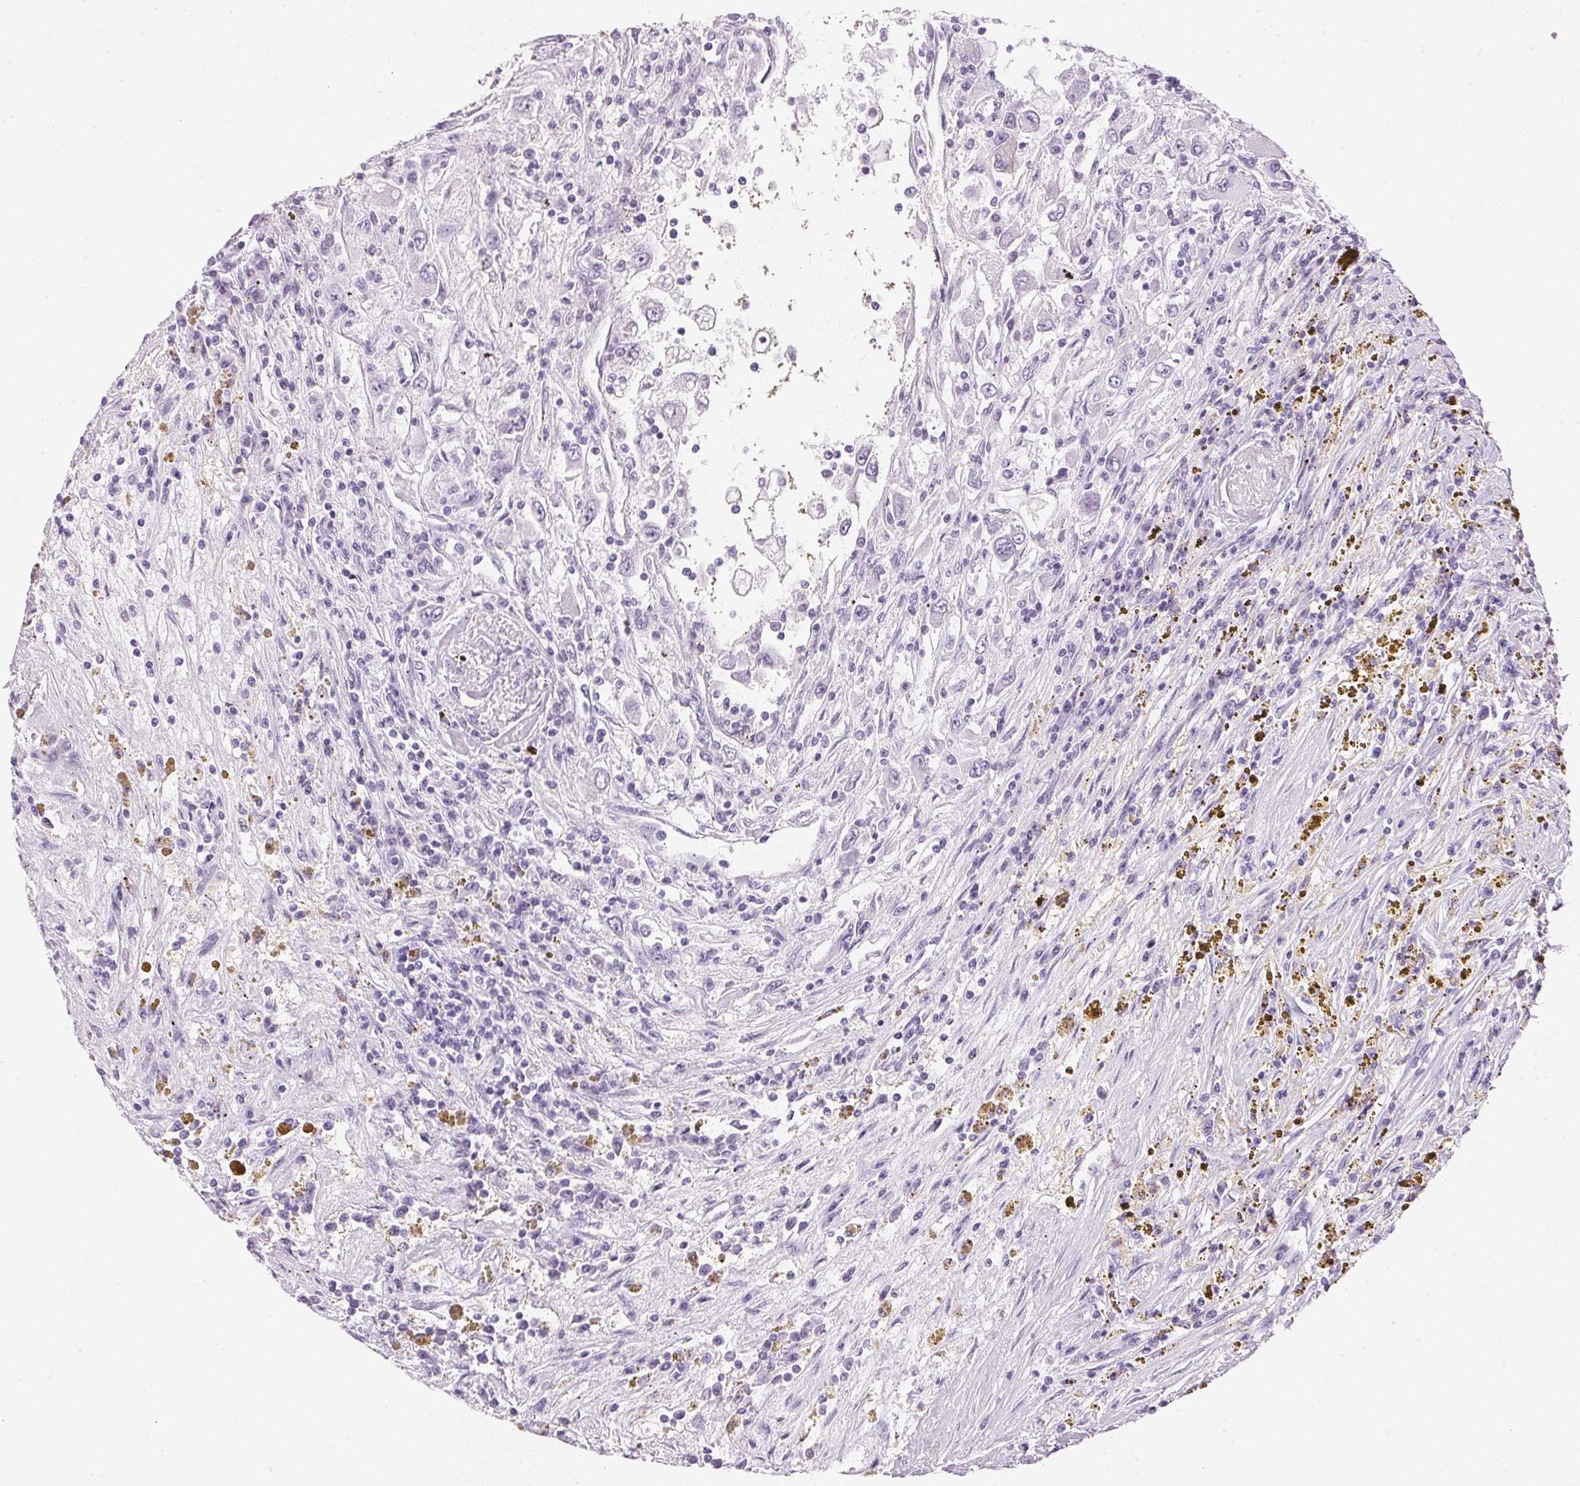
{"staining": {"intensity": "negative", "quantity": "none", "location": "none"}, "tissue": "renal cancer", "cell_type": "Tumor cells", "image_type": "cancer", "snomed": [{"axis": "morphology", "description": "Adenocarcinoma, NOS"}, {"axis": "topography", "description": "Kidney"}], "caption": "A high-resolution micrograph shows immunohistochemistry (IHC) staining of renal adenocarcinoma, which demonstrates no significant staining in tumor cells.", "gene": "IGFBP1", "patient": {"sex": "female", "age": 67}}